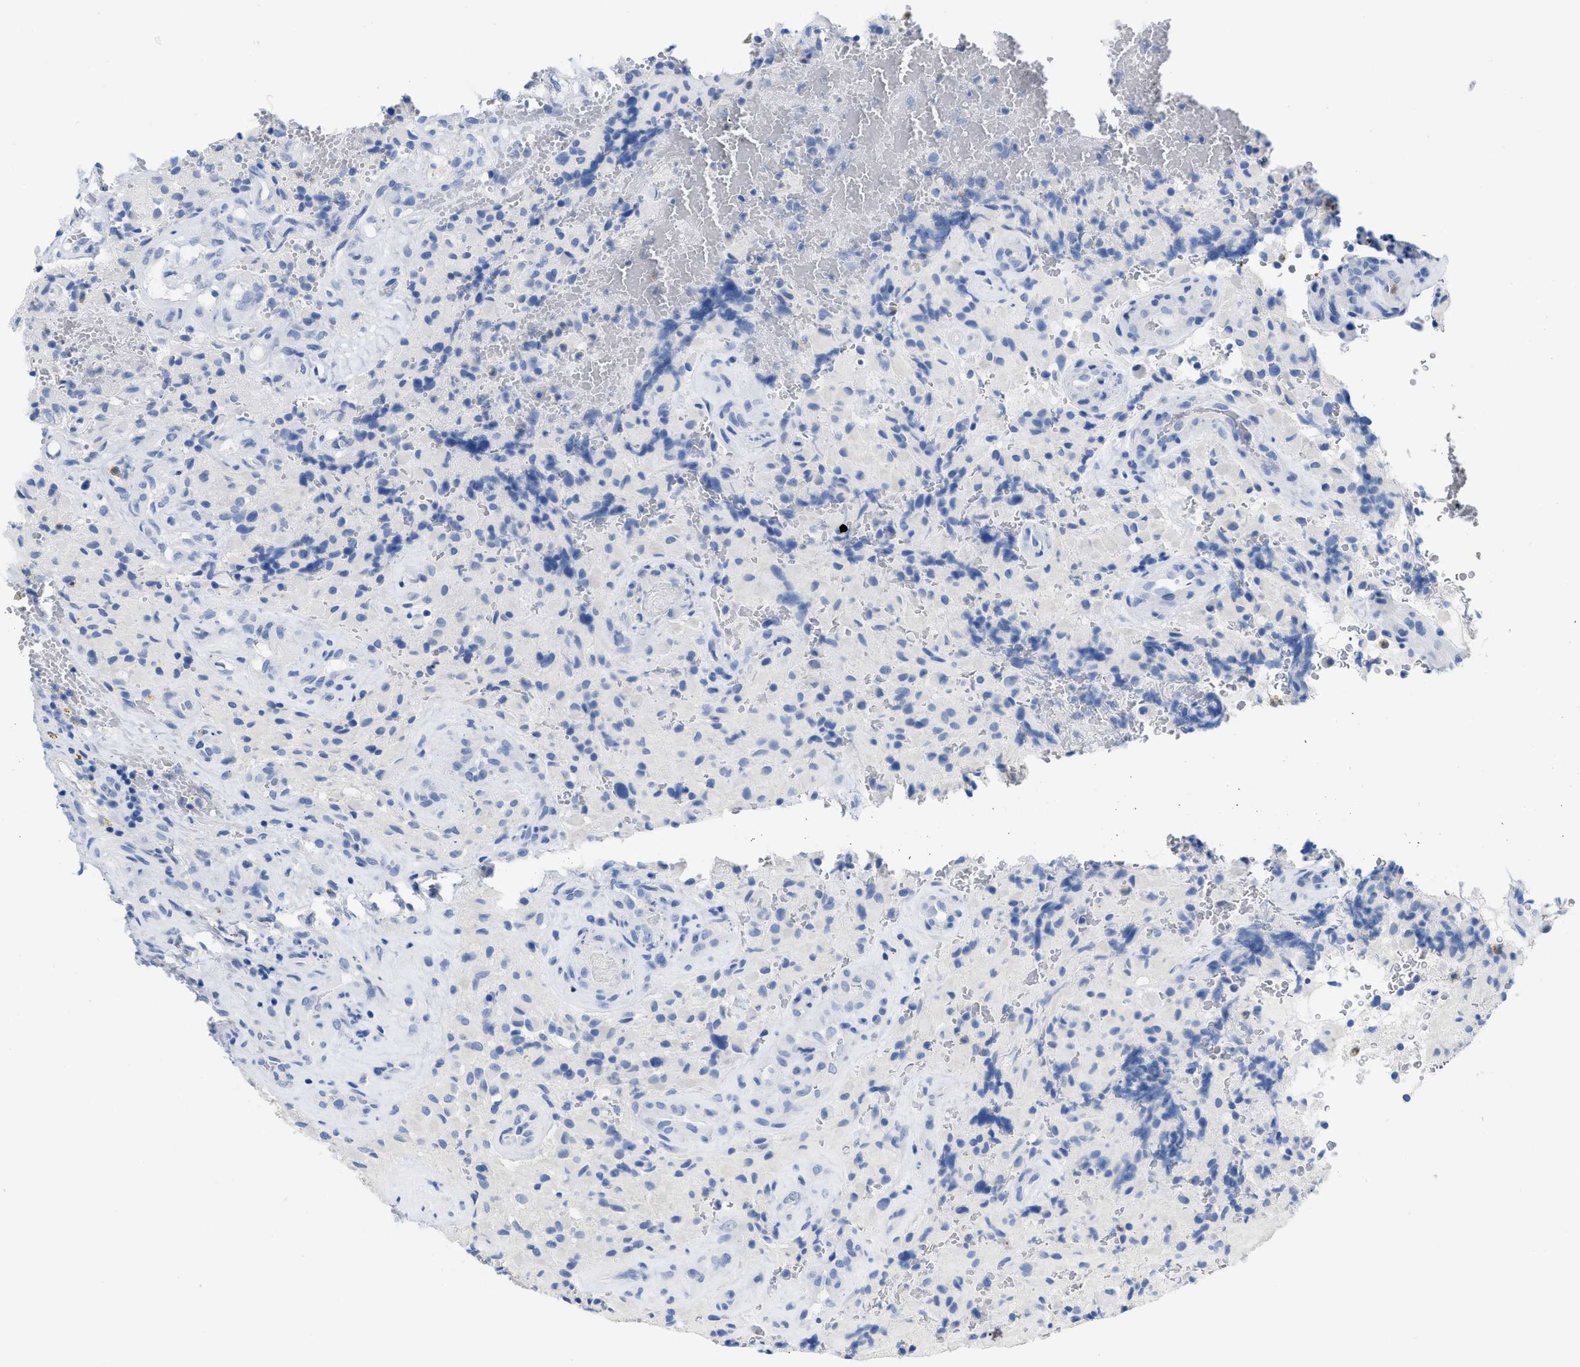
{"staining": {"intensity": "negative", "quantity": "none", "location": "none"}, "tissue": "glioma", "cell_type": "Tumor cells", "image_type": "cancer", "snomed": [{"axis": "morphology", "description": "Glioma, malignant, High grade"}, {"axis": "topography", "description": "Brain"}], "caption": "A histopathology image of human glioma is negative for staining in tumor cells.", "gene": "CR1", "patient": {"sex": "male", "age": 71}}